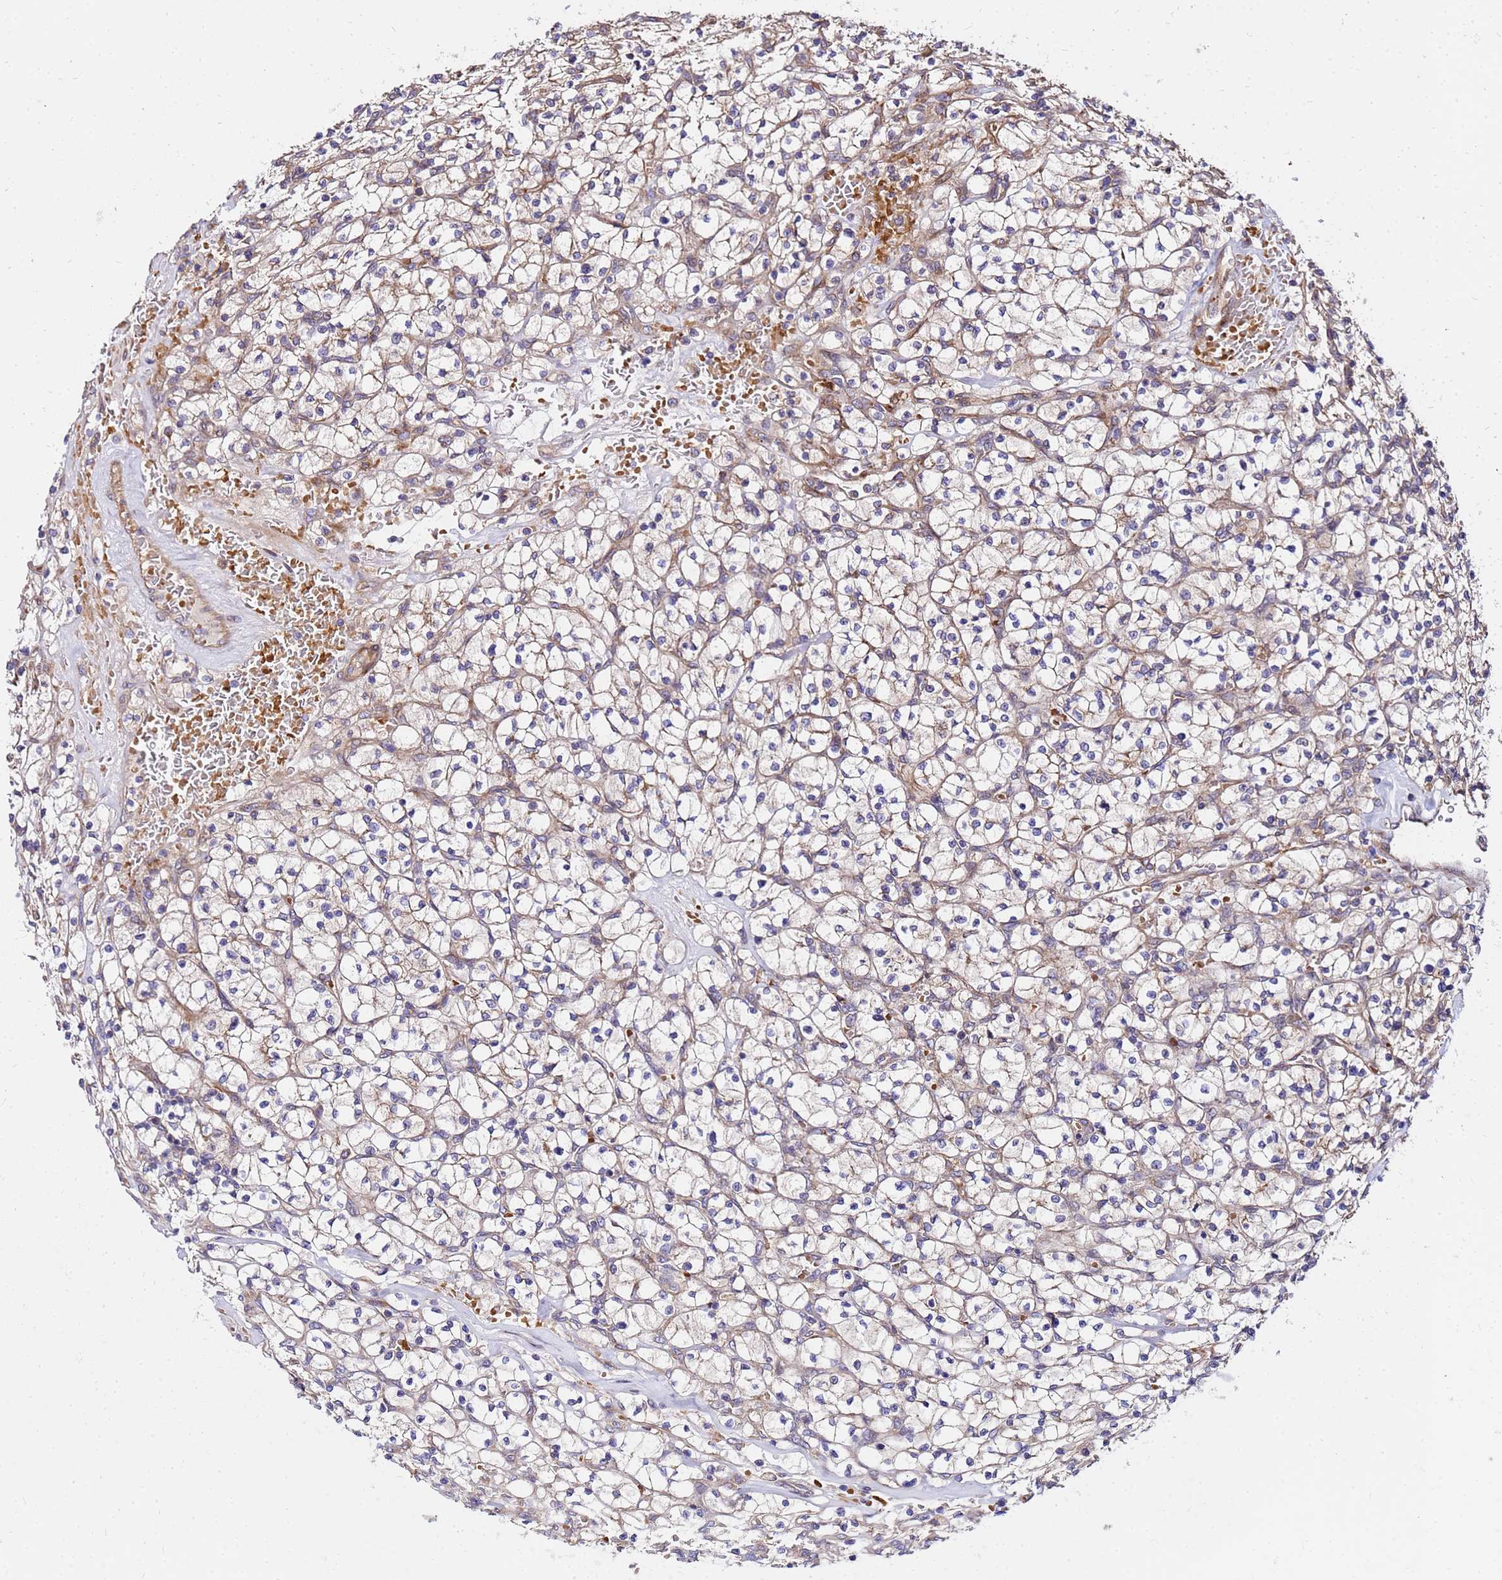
{"staining": {"intensity": "moderate", "quantity": "<25%", "location": "cytoplasmic/membranous"}, "tissue": "renal cancer", "cell_type": "Tumor cells", "image_type": "cancer", "snomed": [{"axis": "morphology", "description": "Adenocarcinoma, NOS"}, {"axis": "topography", "description": "Kidney"}], "caption": "Immunohistochemistry photomicrograph of human renal adenocarcinoma stained for a protein (brown), which exhibits low levels of moderate cytoplasmic/membranous positivity in about <25% of tumor cells.", "gene": "WWC2", "patient": {"sex": "female", "age": 64}}